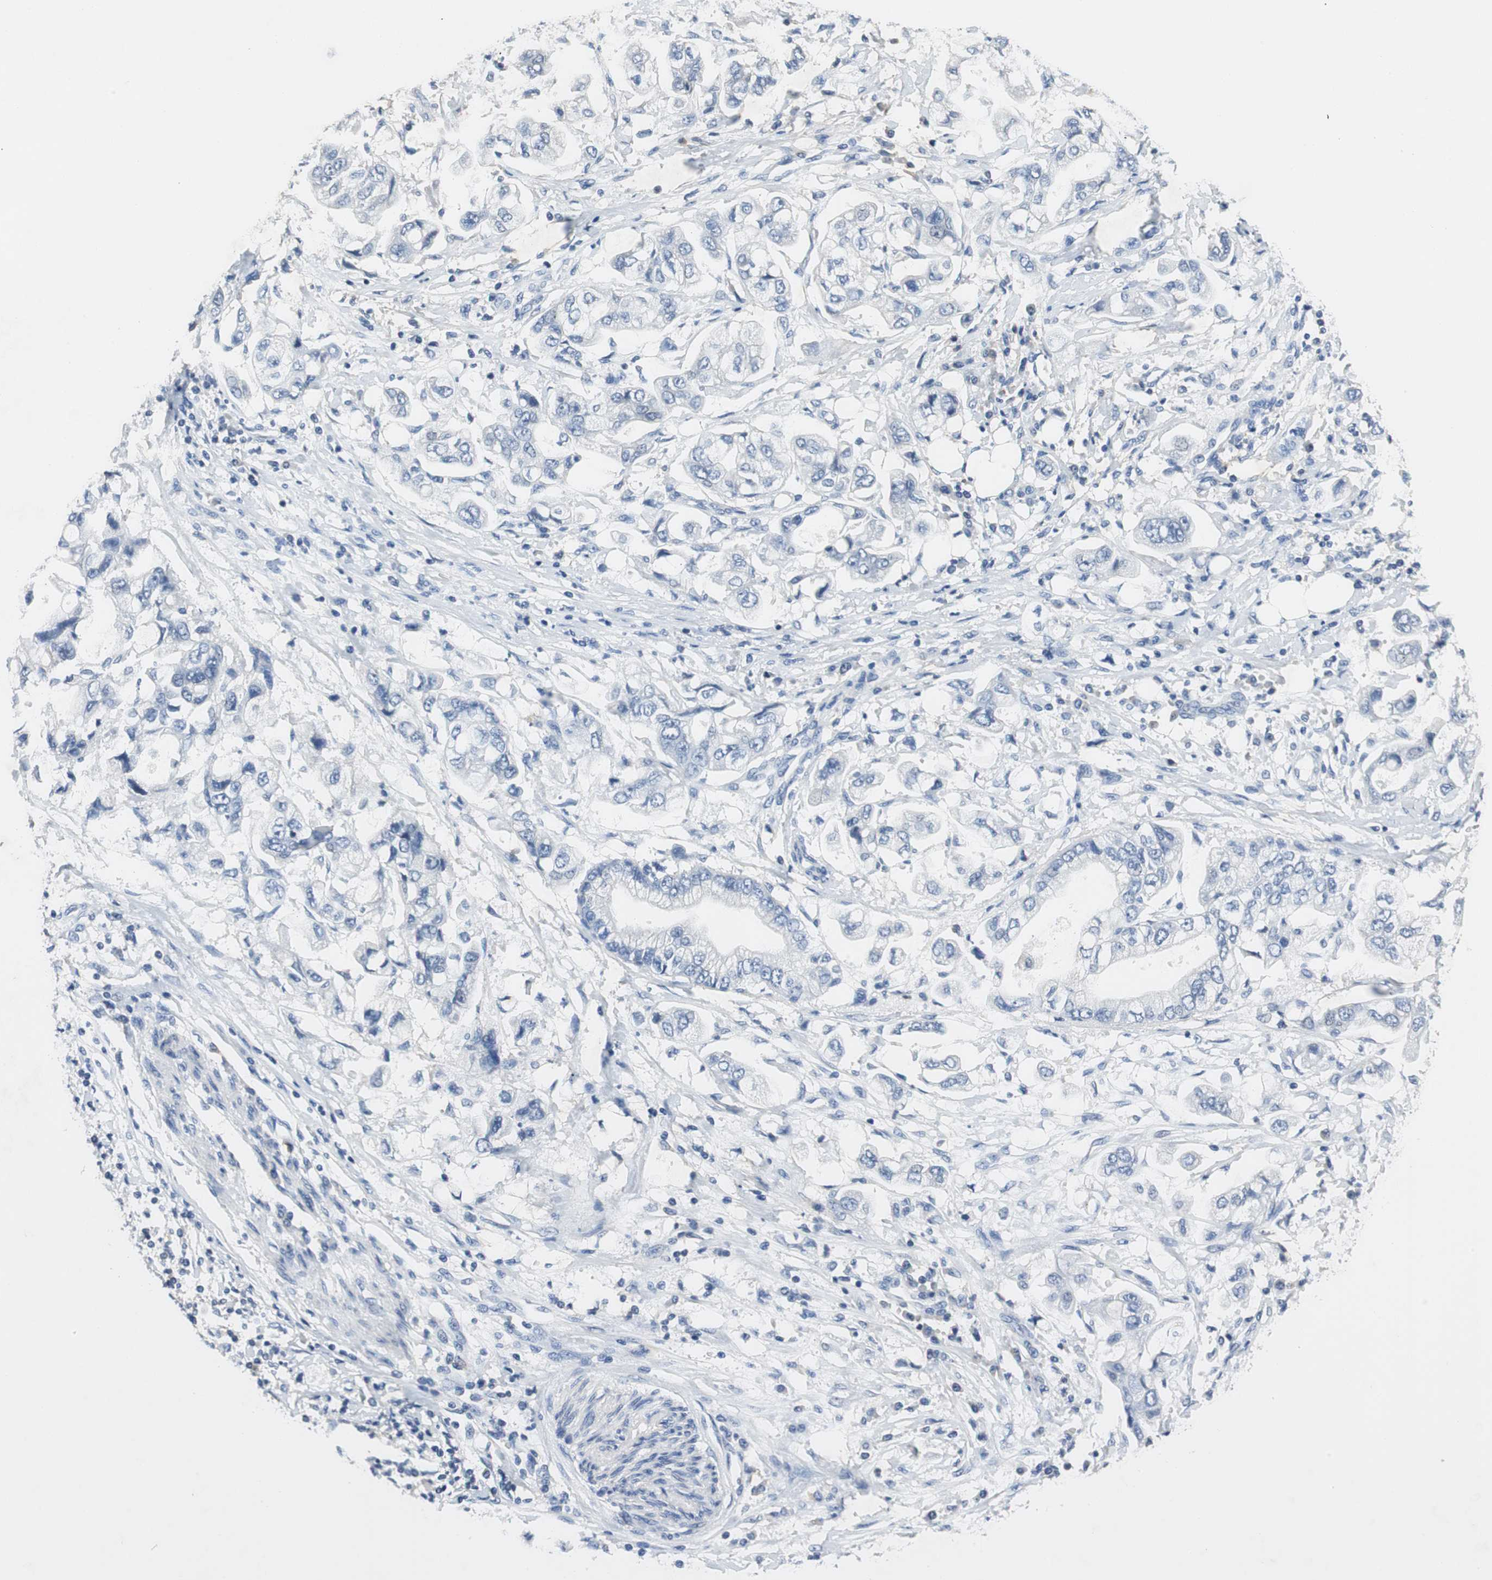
{"staining": {"intensity": "negative", "quantity": "none", "location": "none"}, "tissue": "stomach cancer", "cell_type": "Tumor cells", "image_type": "cancer", "snomed": [{"axis": "morphology", "description": "Adenocarcinoma, NOS"}, {"axis": "topography", "description": "Stomach"}], "caption": "Adenocarcinoma (stomach) was stained to show a protein in brown. There is no significant expression in tumor cells. The staining was performed using DAB to visualize the protein expression in brown, while the nuclei were stained in blue with hematoxylin (Magnification: 20x).", "gene": "PRKCA", "patient": {"sex": "male", "age": 62}}